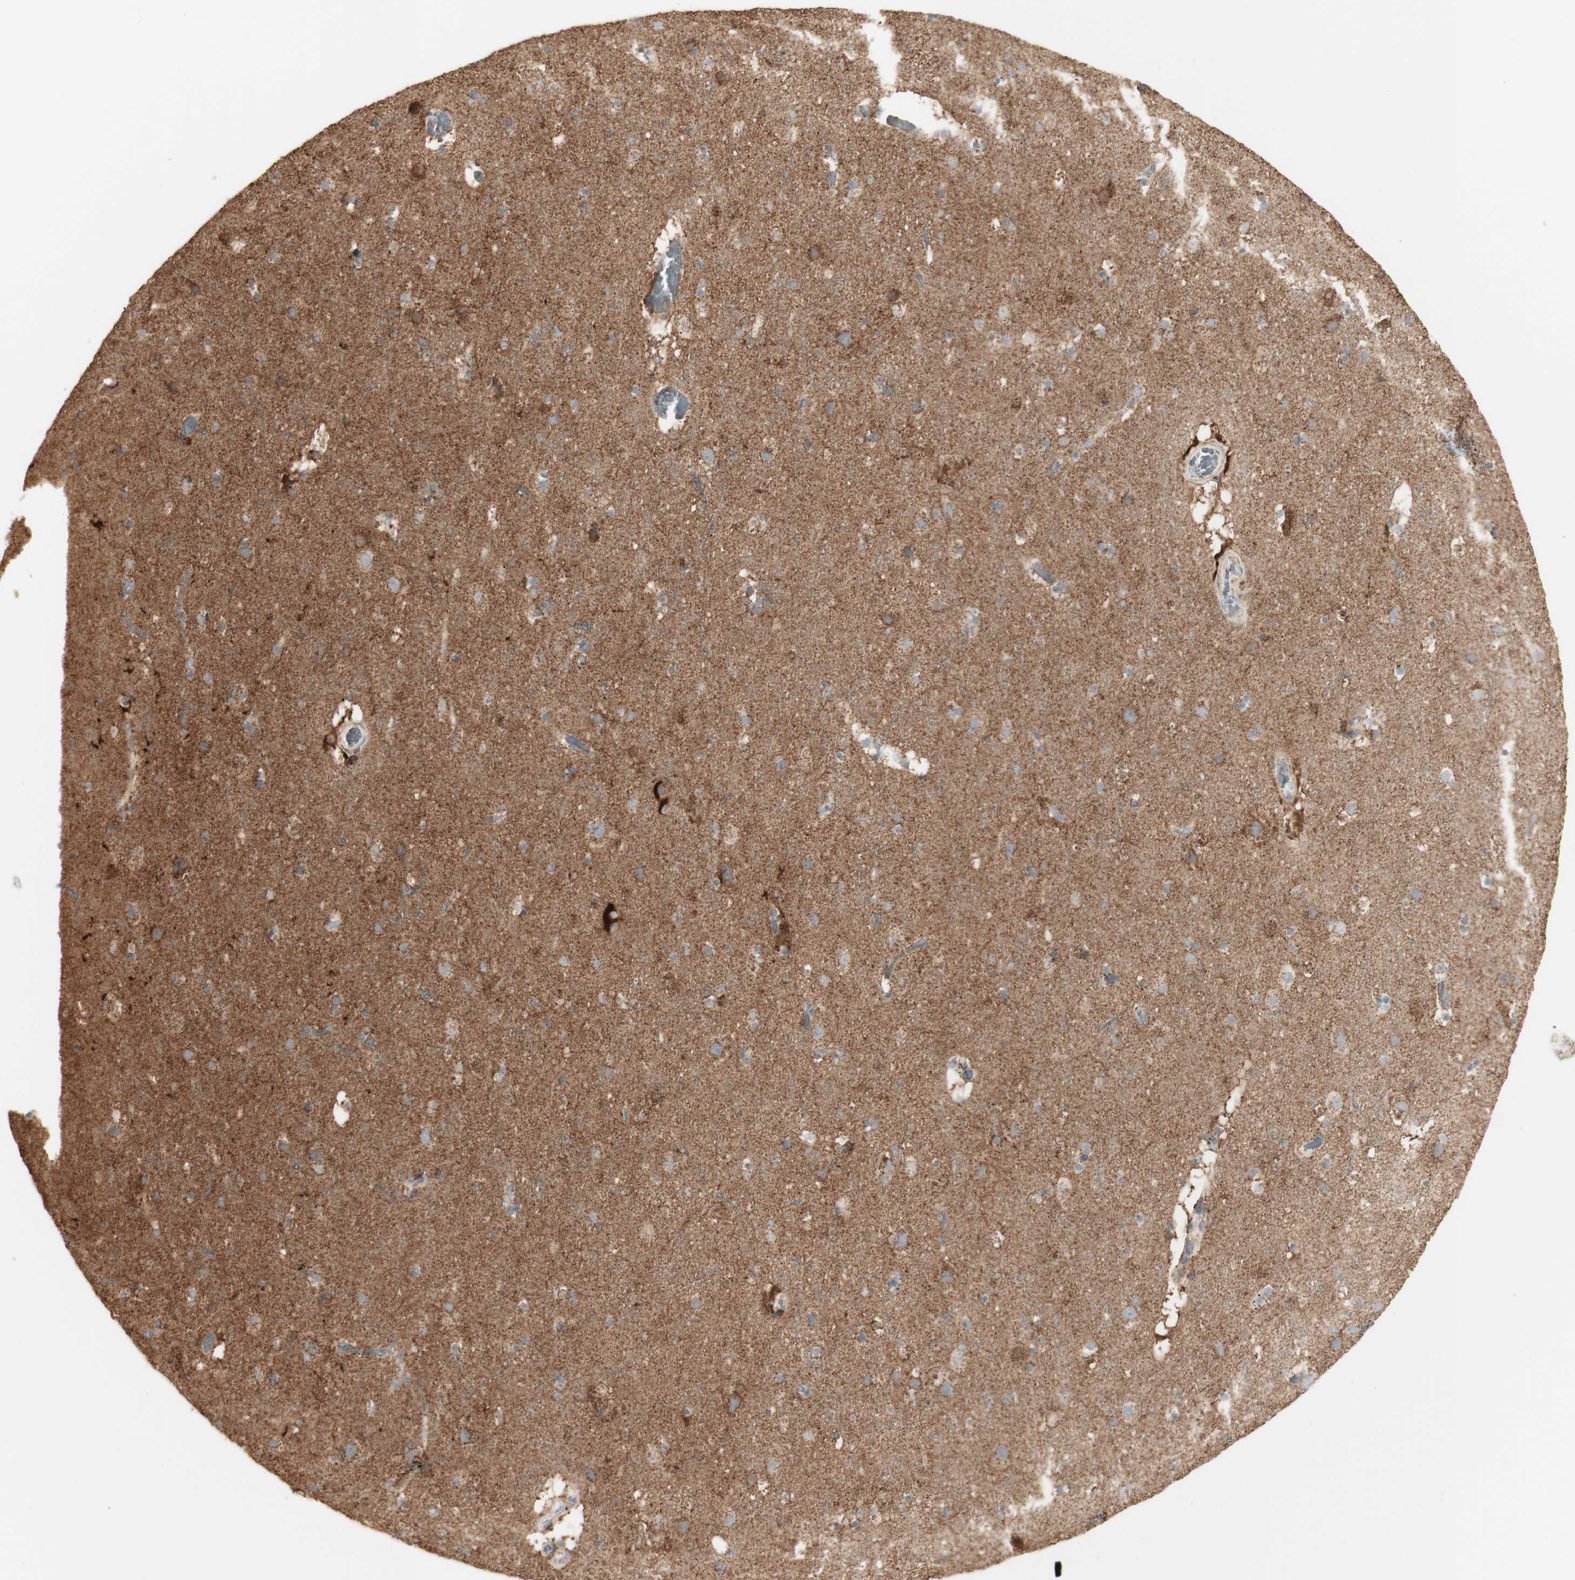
{"staining": {"intensity": "negative", "quantity": "none", "location": "none"}, "tissue": "cerebral cortex", "cell_type": "Endothelial cells", "image_type": "normal", "snomed": [{"axis": "morphology", "description": "Normal tissue, NOS"}, {"axis": "topography", "description": "Cerebral cortex"}], "caption": "This is an immunohistochemistry (IHC) micrograph of benign human cerebral cortex. There is no expression in endothelial cells.", "gene": "LETM1", "patient": {"sex": "male", "age": 45}}